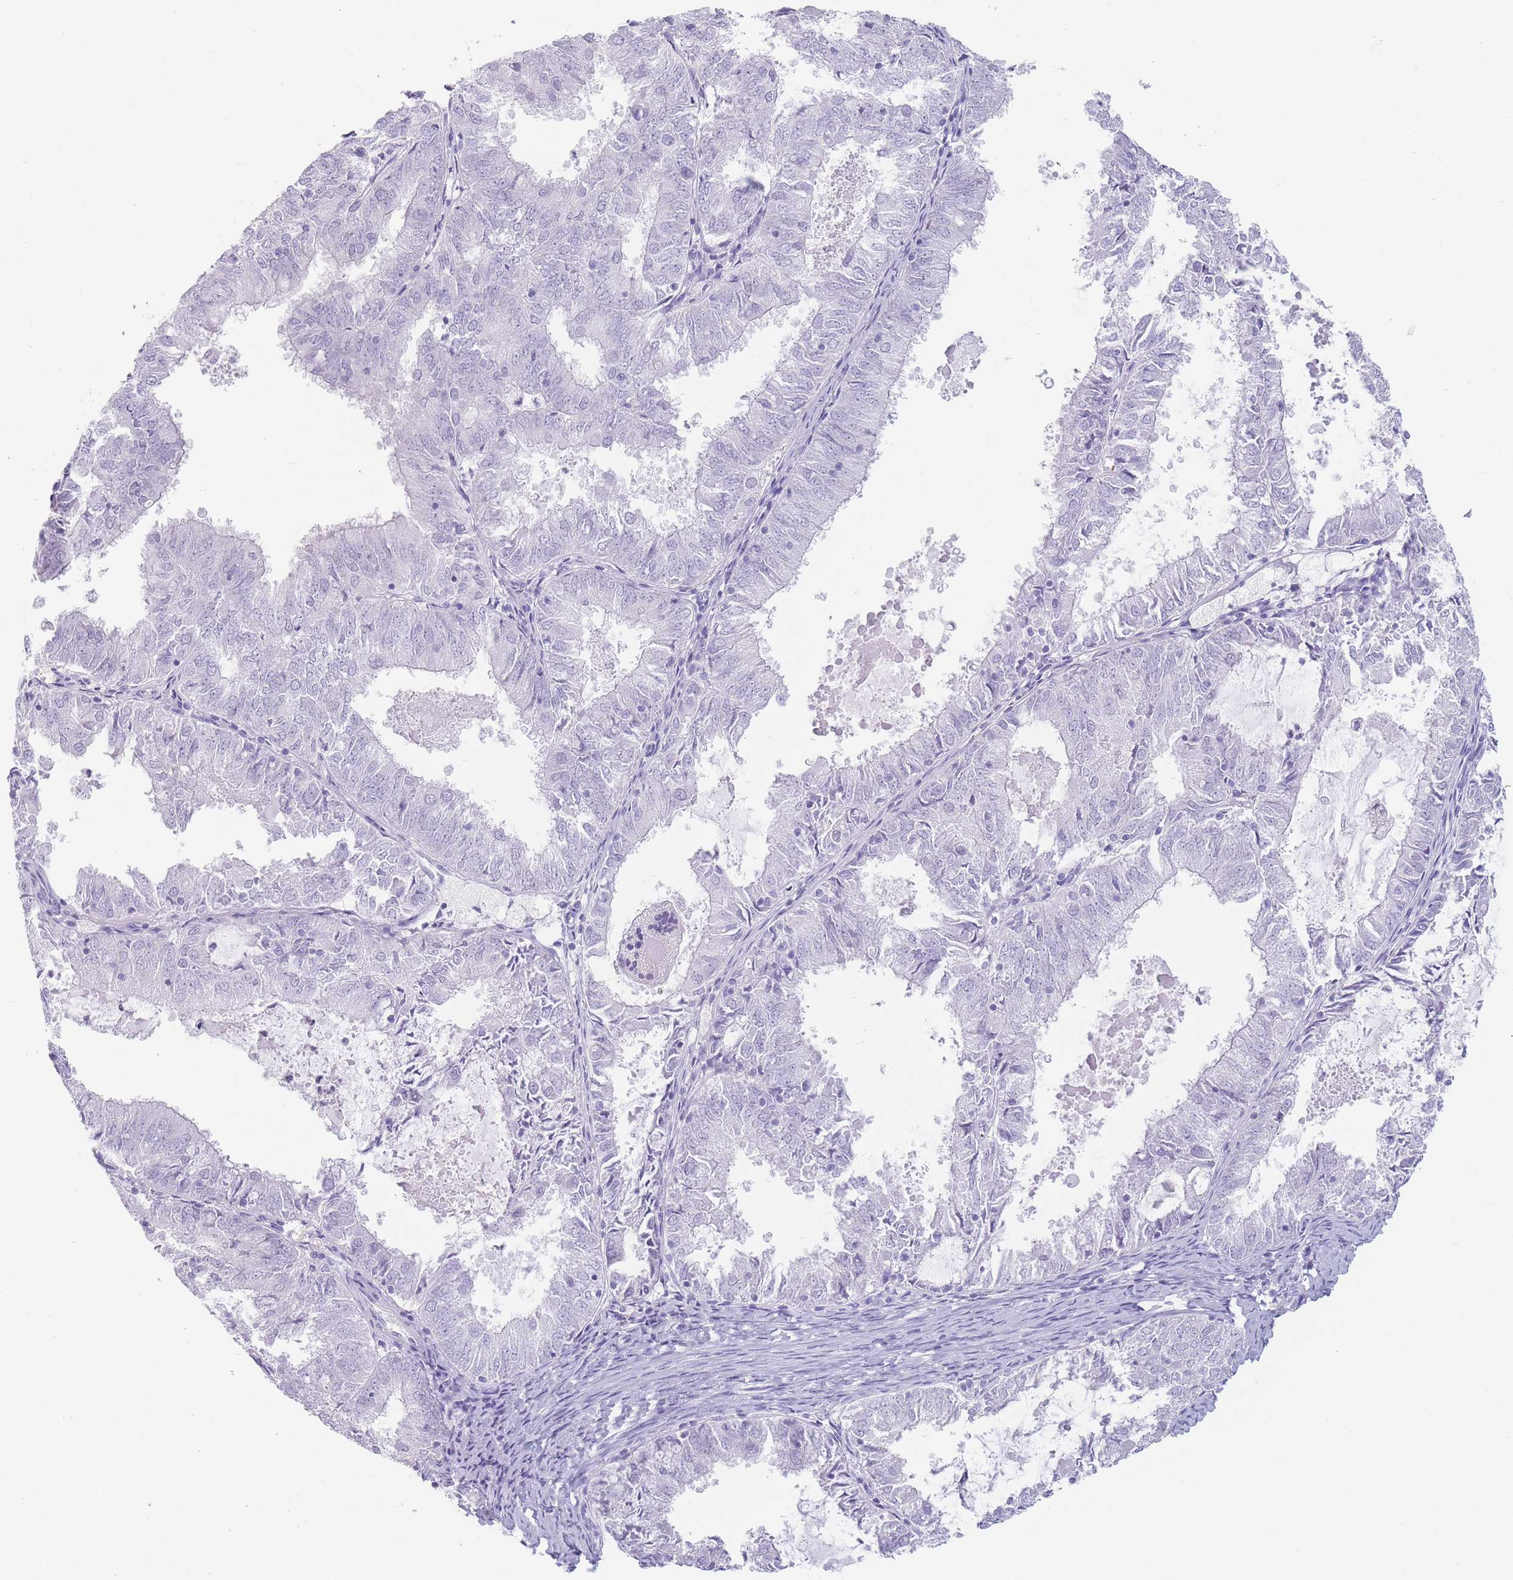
{"staining": {"intensity": "negative", "quantity": "none", "location": "none"}, "tissue": "endometrial cancer", "cell_type": "Tumor cells", "image_type": "cancer", "snomed": [{"axis": "morphology", "description": "Adenocarcinoma, NOS"}, {"axis": "topography", "description": "Endometrium"}], "caption": "Protein analysis of endometrial adenocarcinoma displays no significant staining in tumor cells.", "gene": "GPR12", "patient": {"sex": "female", "age": 57}}